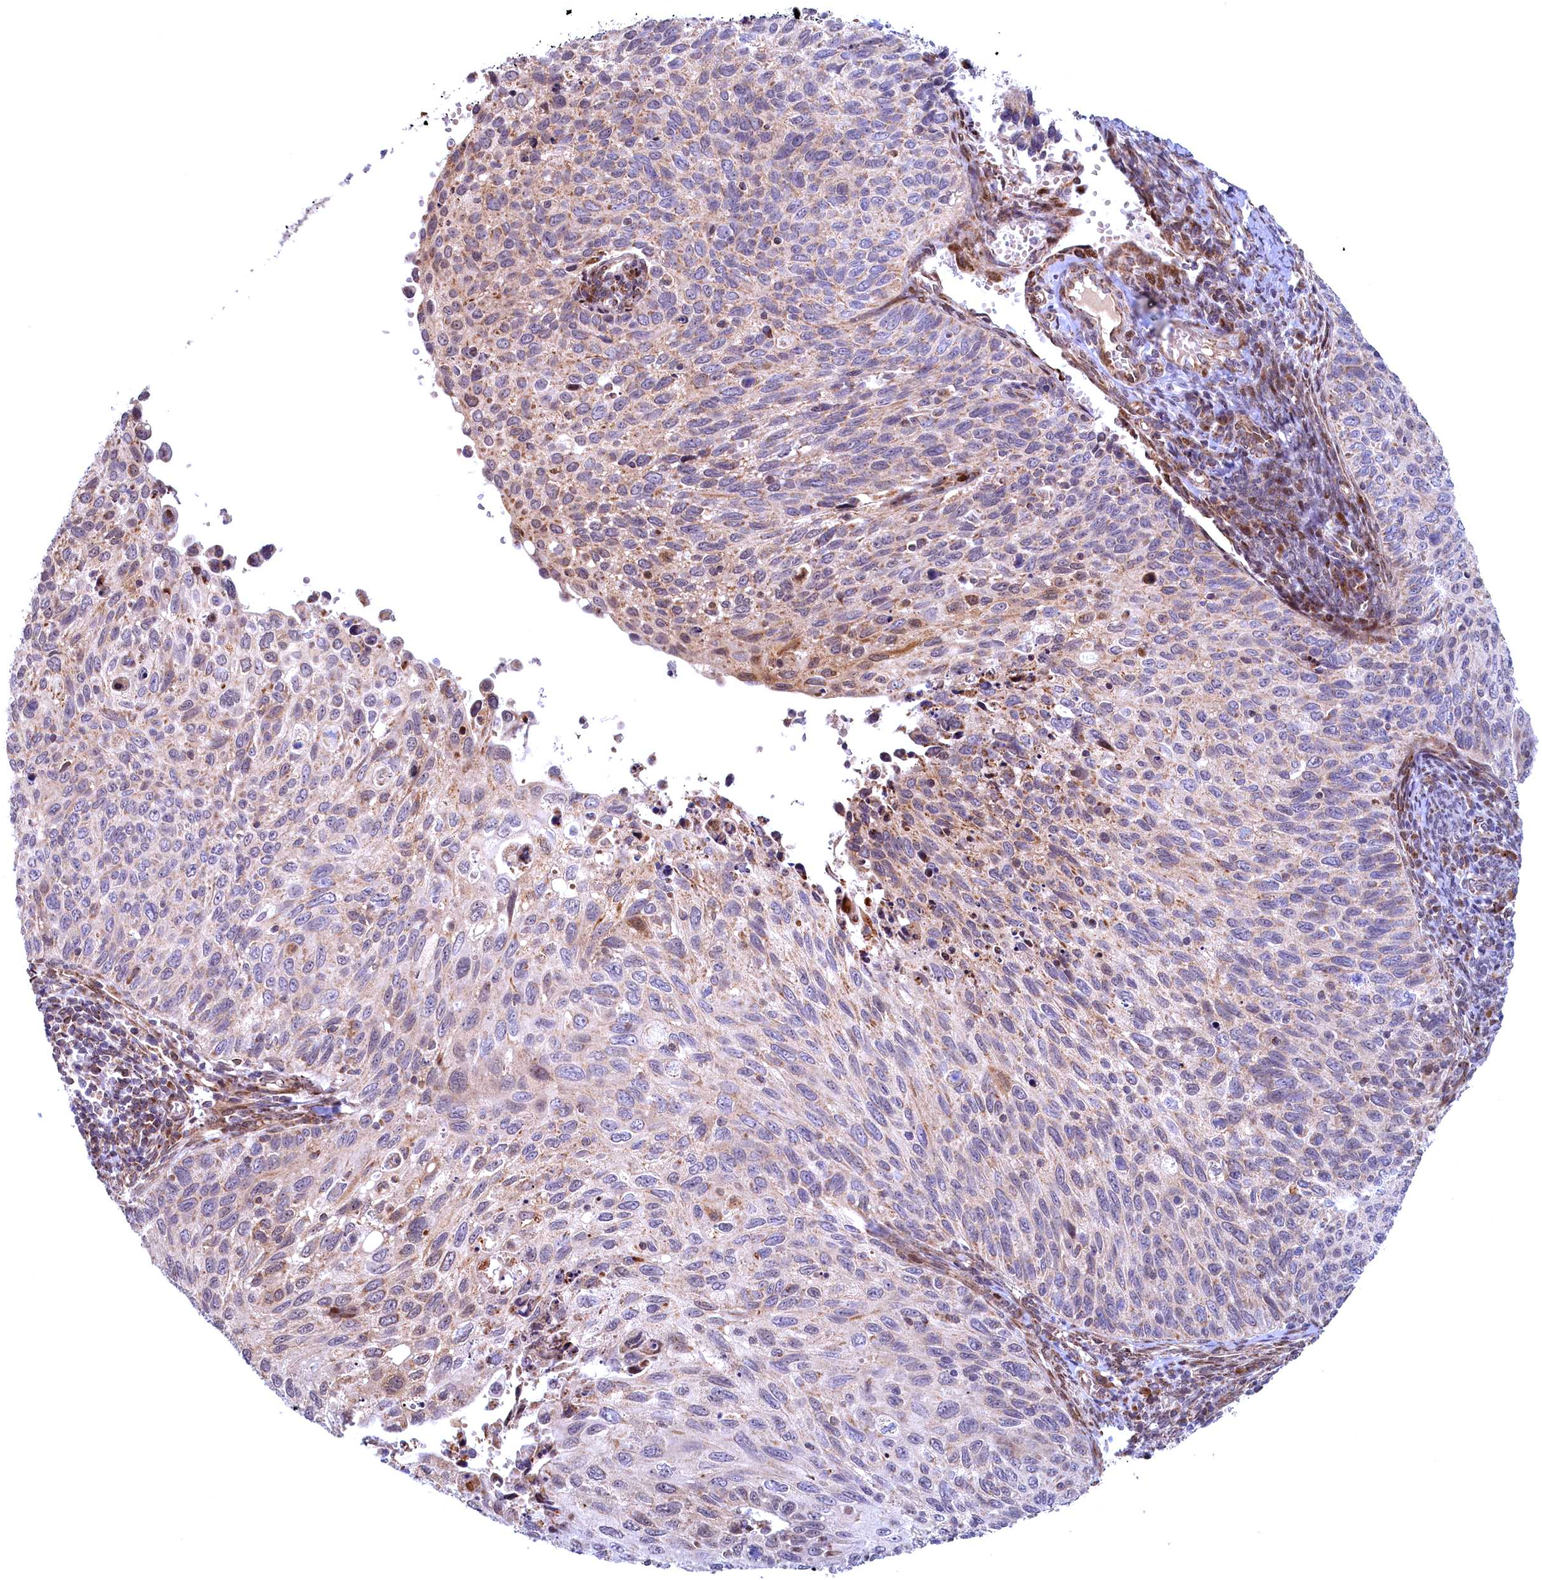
{"staining": {"intensity": "moderate", "quantity": "<25%", "location": "cytoplasmic/membranous"}, "tissue": "cervical cancer", "cell_type": "Tumor cells", "image_type": "cancer", "snomed": [{"axis": "morphology", "description": "Squamous cell carcinoma, NOS"}, {"axis": "topography", "description": "Cervix"}], "caption": "Cervical cancer (squamous cell carcinoma) tissue reveals moderate cytoplasmic/membranous expression in about <25% of tumor cells The staining was performed using DAB, with brown indicating positive protein expression. Nuclei are stained blue with hematoxylin.", "gene": "PLA2G10", "patient": {"sex": "female", "age": 70}}